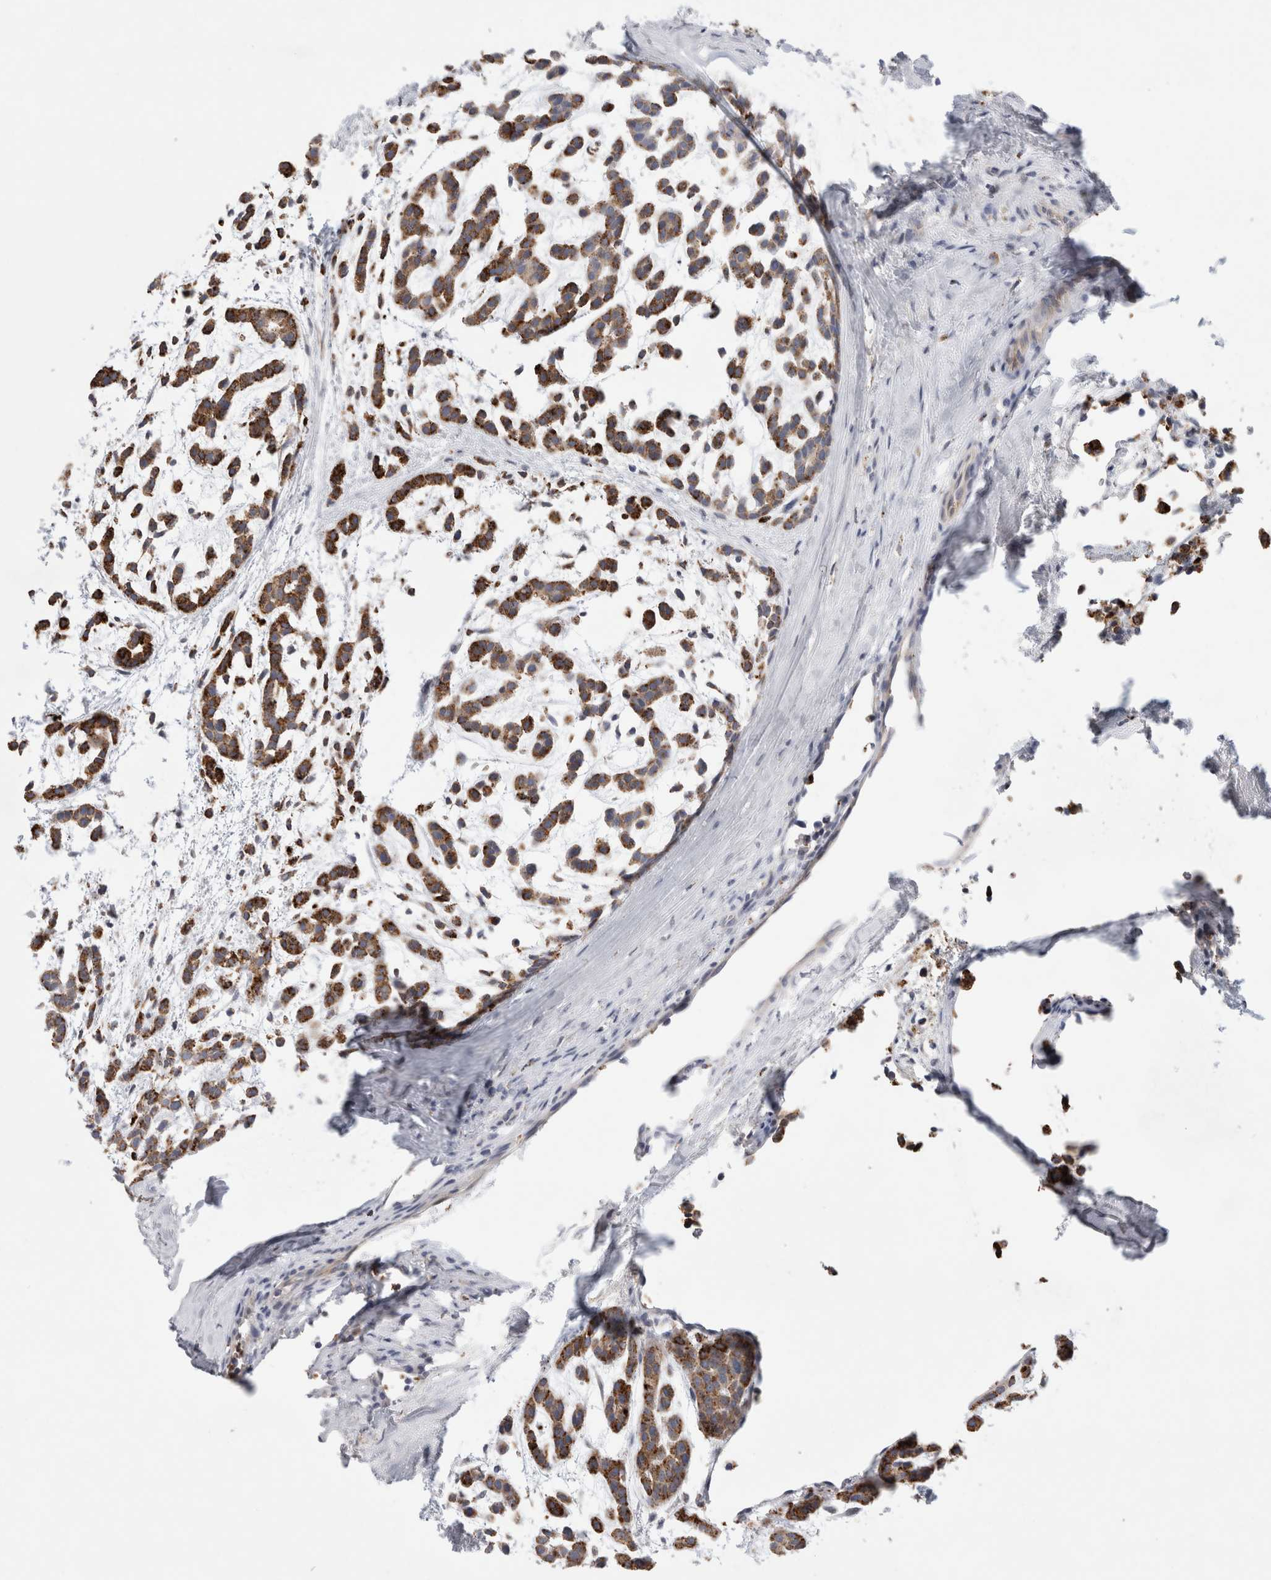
{"staining": {"intensity": "moderate", "quantity": ">75%", "location": "cytoplasmic/membranous"}, "tissue": "head and neck cancer", "cell_type": "Tumor cells", "image_type": "cancer", "snomed": [{"axis": "morphology", "description": "Adenocarcinoma, NOS"}, {"axis": "morphology", "description": "Adenoma, NOS"}, {"axis": "topography", "description": "Head-Neck"}], "caption": "The photomicrograph reveals staining of head and neck adenocarcinoma, revealing moderate cytoplasmic/membranous protein positivity (brown color) within tumor cells. Immunohistochemistry stains the protein of interest in brown and the nuclei are stained blue.", "gene": "GAA", "patient": {"sex": "female", "age": 55}}